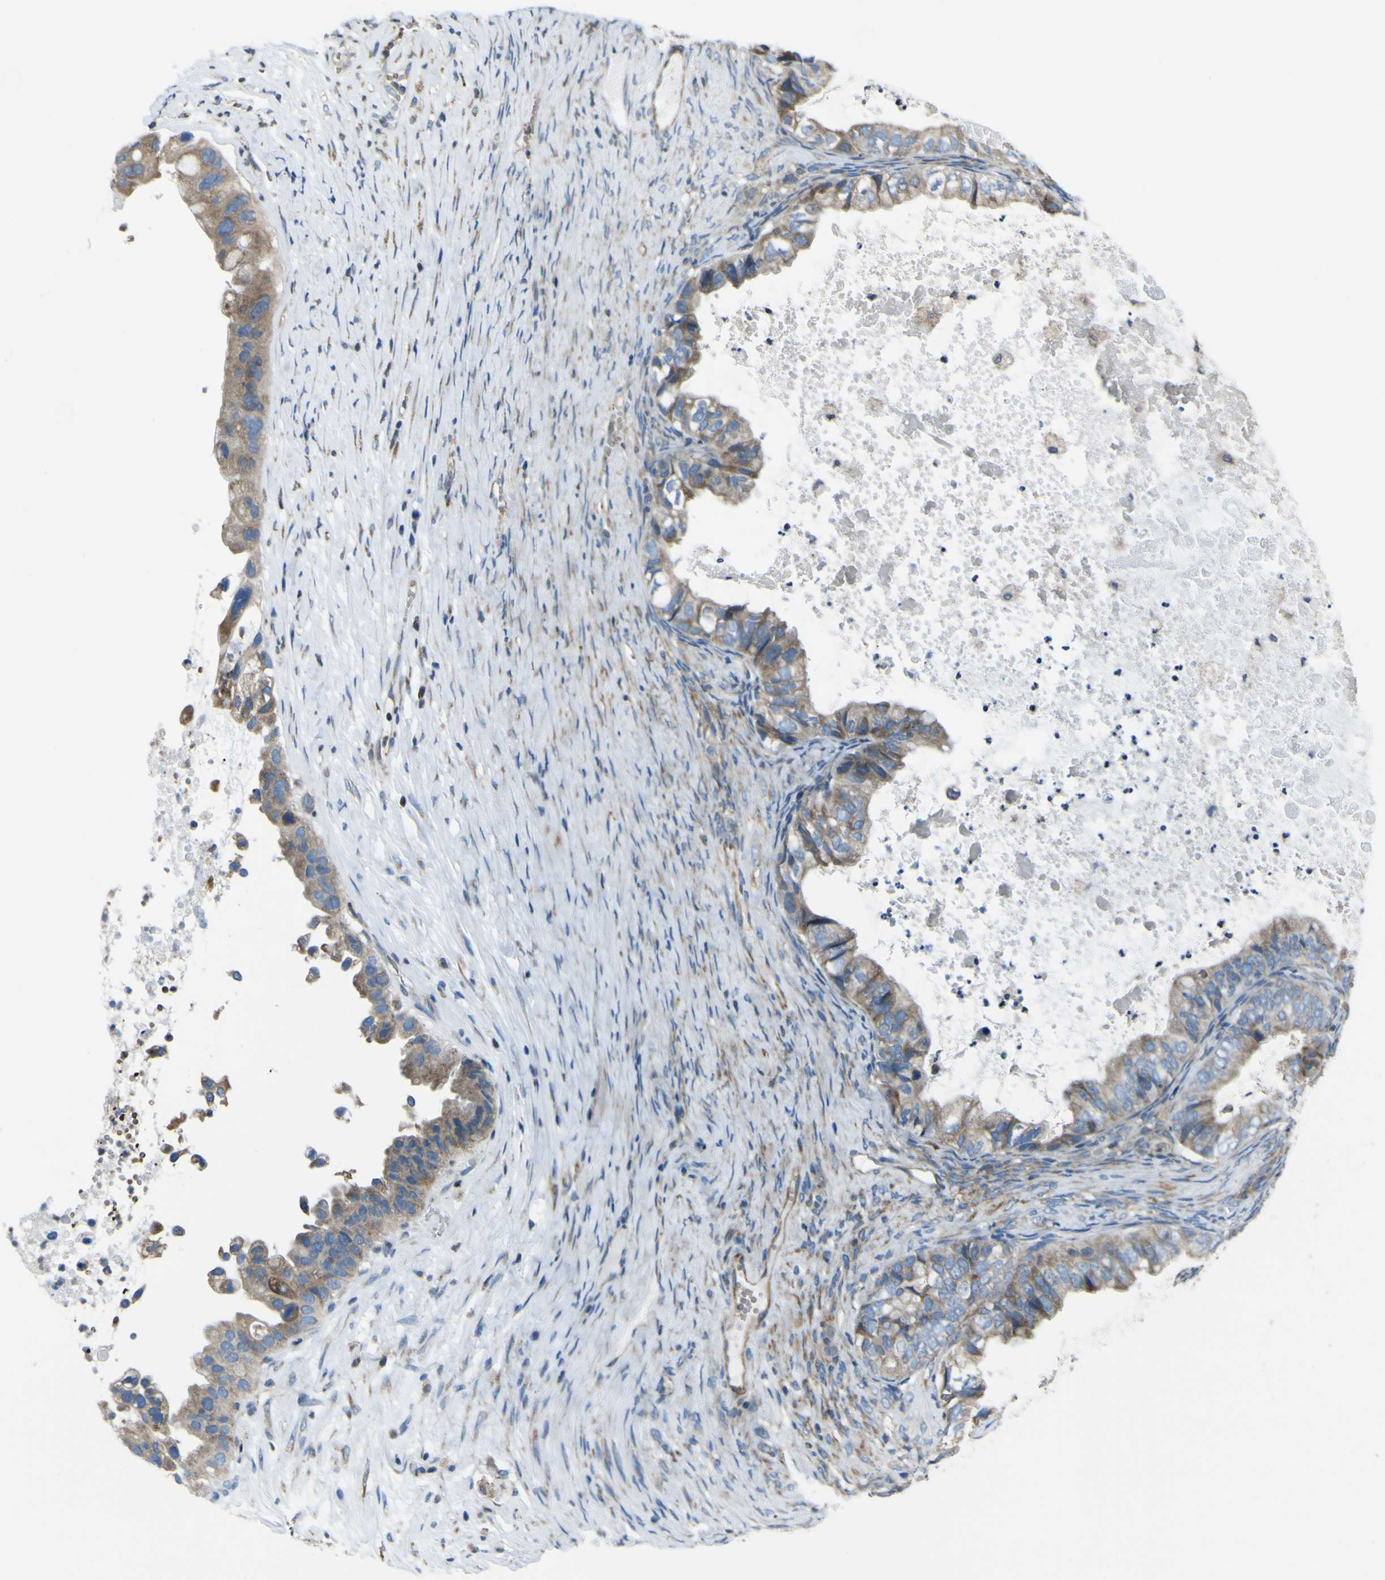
{"staining": {"intensity": "moderate", "quantity": ">75%", "location": "cytoplasmic/membranous"}, "tissue": "ovarian cancer", "cell_type": "Tumor cells", "image_type": "cancer", "snomed": [{"axis": "morphology", "description": "Cystadenocarcinoma, mucinous, NOS"}, {"axis": "topography", "description": "Ovary"}], "caption": "IHC of ovarian cancer (mucinous cystadenocarcinoma) exhibits medium levels of moderate cytoplasmic/membranous expression in approximately >75% of tumor cells.", "gene": "STIM1", "patient": {"sex": "female", "age": 80}}